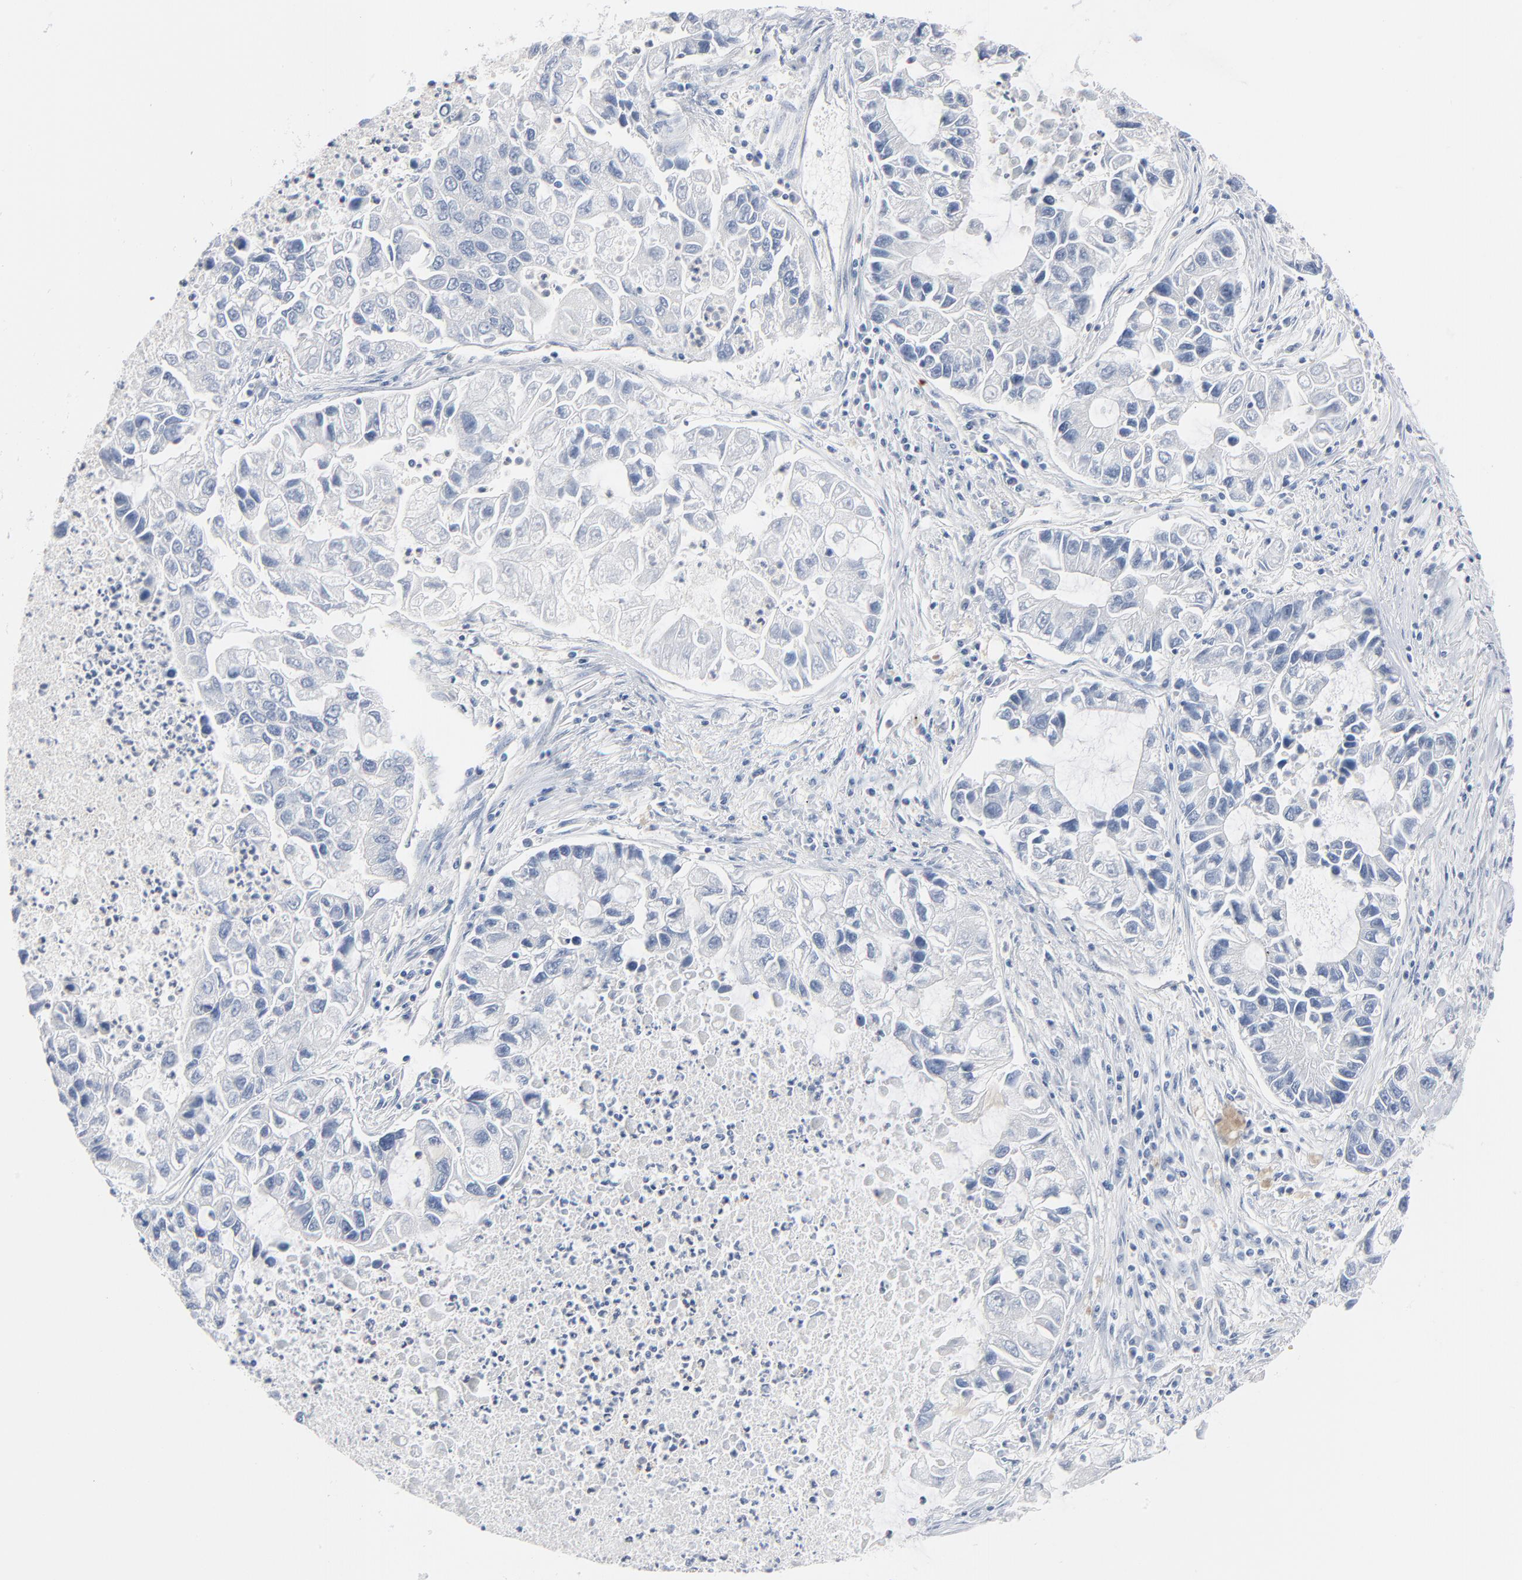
{"staining": {"intensity": "negative", "quantity": "none", "location": "none"}, "tissue": "lung cancer", "cell_type": "Tumor cells", "image_type": "cancer", "snomed": [{"axis": "morphology", "description": "Adenocarcinoma, NOS"}, {"axis": "topography", "description": "Lung"}], "caption": "Photomicrograph shows no protein positivity in tumor cells of adenocarcinoma (lung) tissue. Brightfield microscopy of immunohistochemistry (IHC) stained with DAB (brown) and hematoxylin (blue), captured at high magnification.", "gene": "IFT43", "patient": {"sex": "female", "age": 51}}